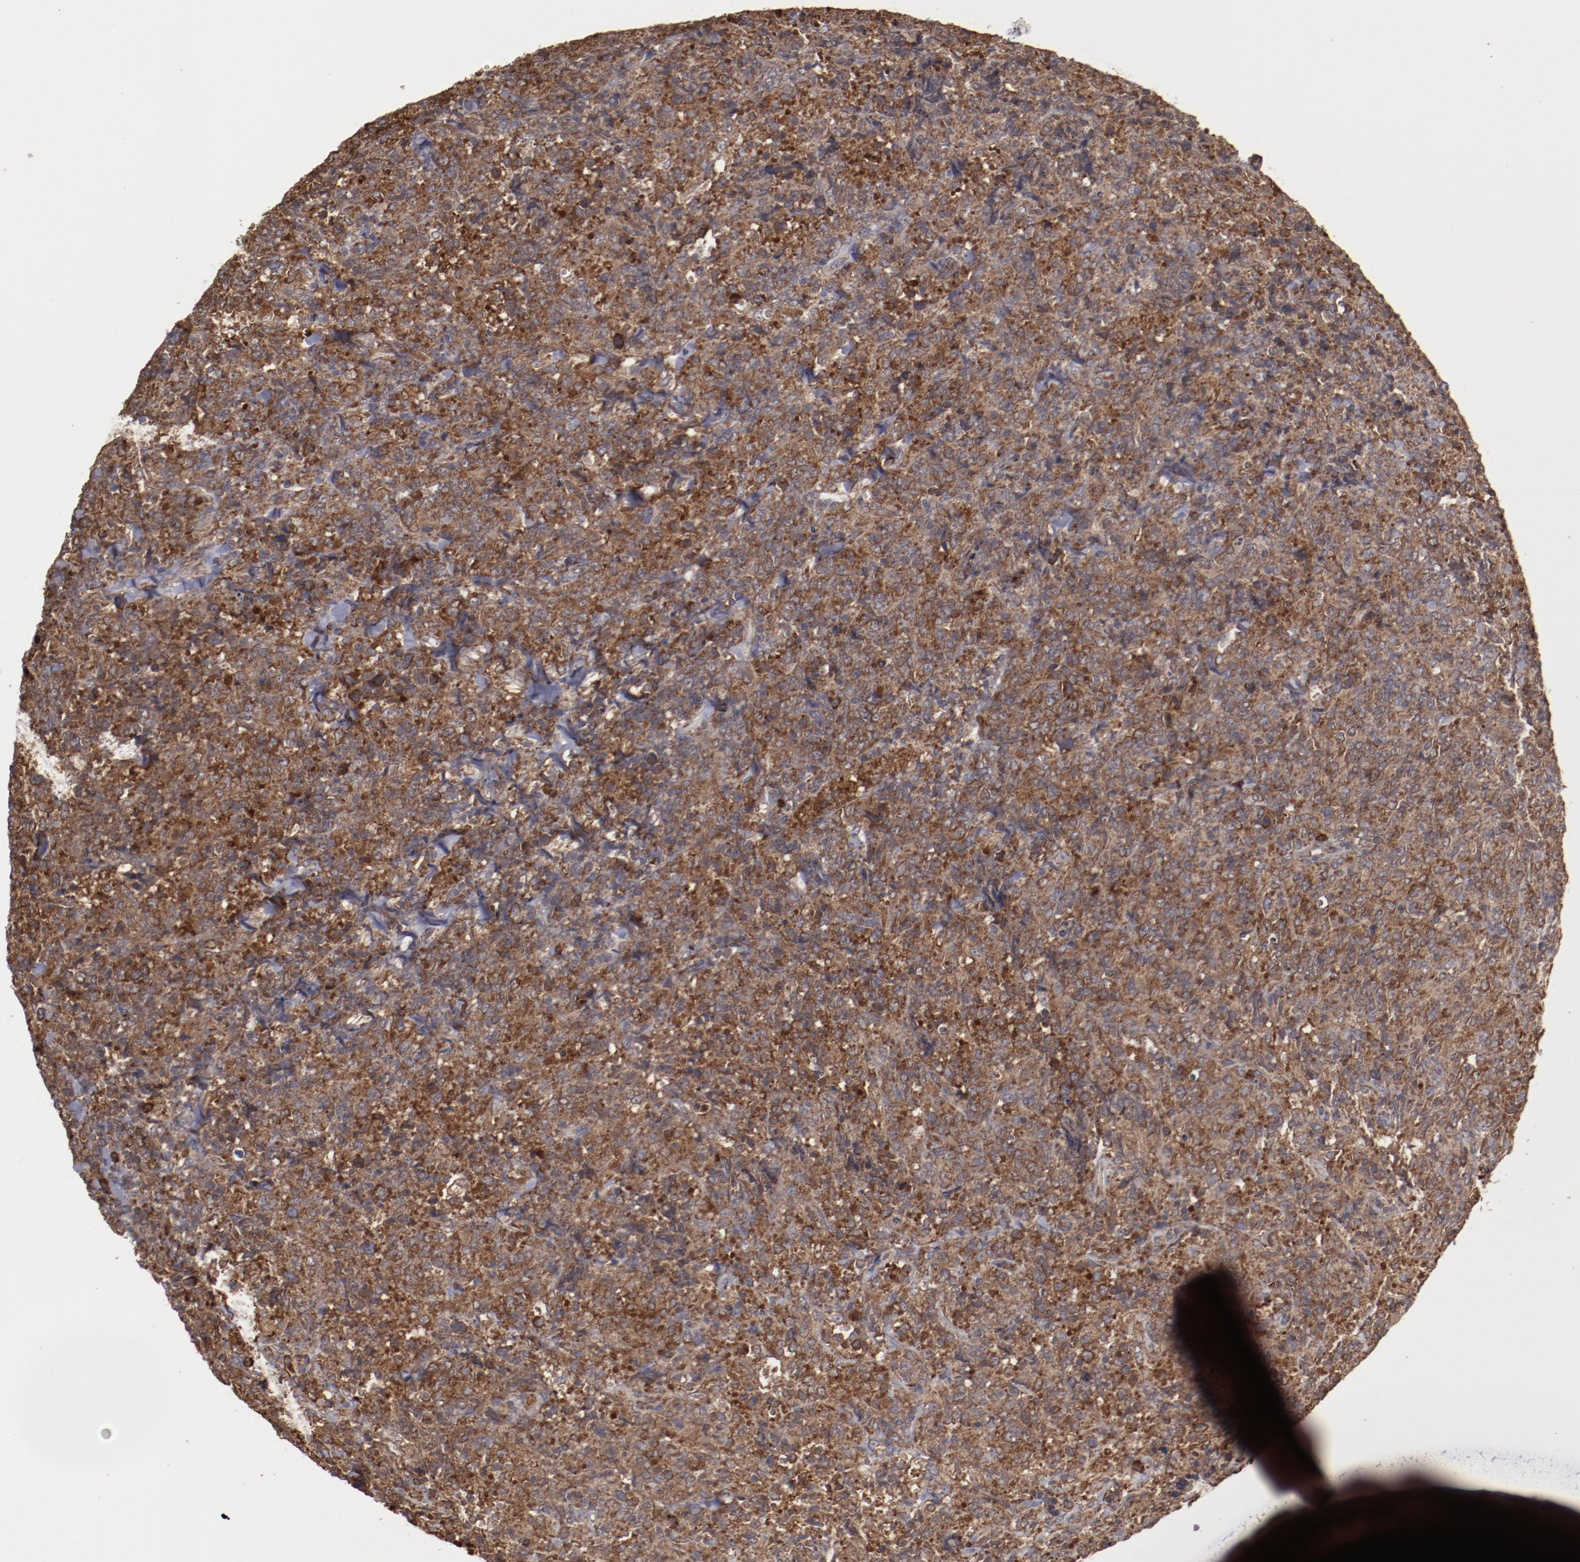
{"staining": {"intensity": "strong", "quantity": ">75%", "location": "cytoplasmic/membranous"}, "tissue": "lymphoma", "cell_type": "Tumor cells", "image_type": "cancer", "snomed": [{"axis": "morphology", "description": "Malignant lymphoma, non-Hodgkin's type, High grade"}, {"axis": "topography", "description": "Tonsil"}], "caption": "Tumor cells show high levels of strong cytoplasmic/membranous expression in about >75% of cells in human lymphoma. Ihc stains the protein in brown and the nuclei are stained blue.", "gene": "RPS4Y1", "patient": {"sex": "female", "age": 36}}